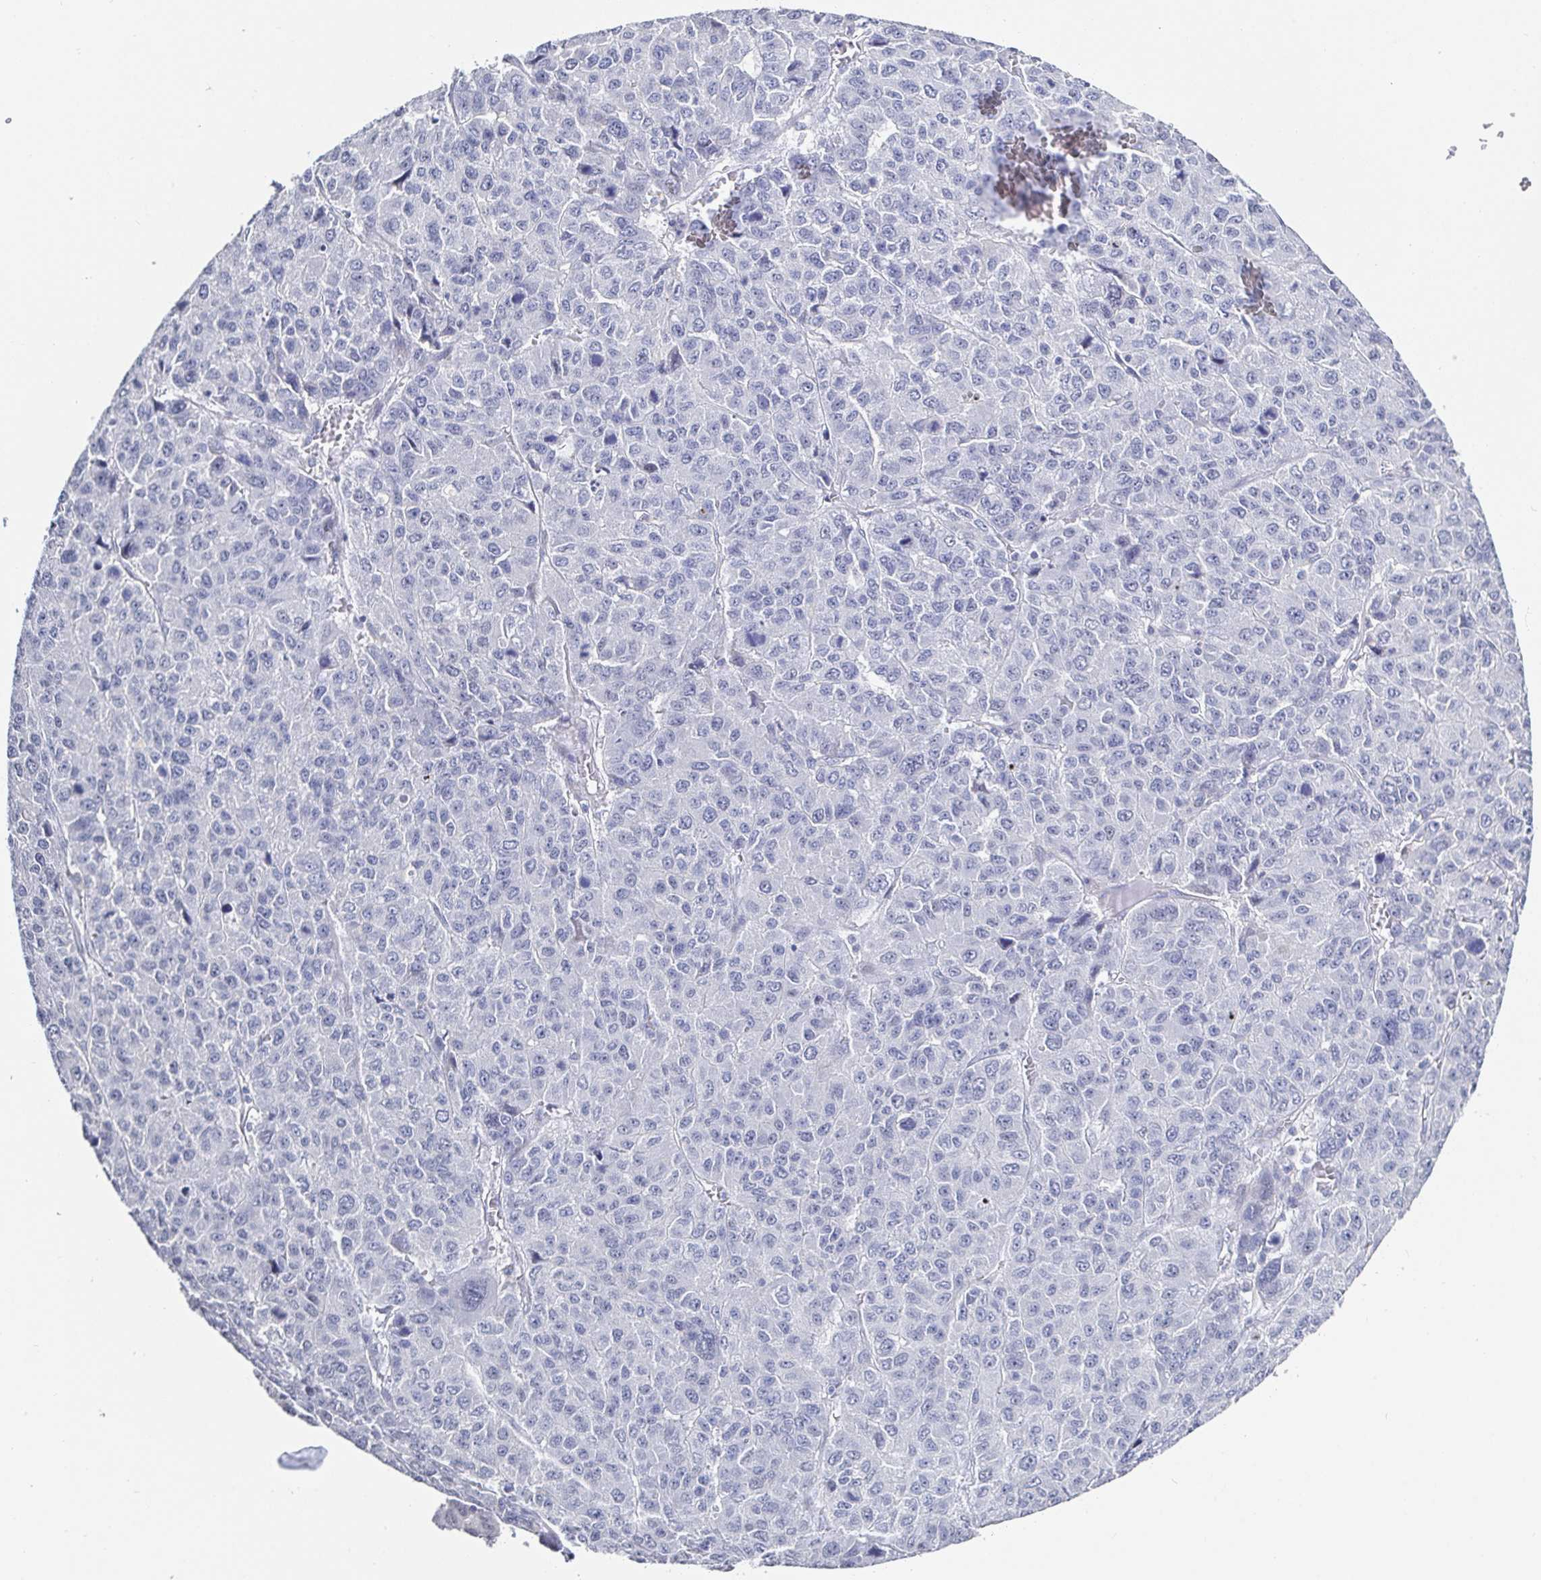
{"staining": {"intensity": "negative", "quantity": "none", "location": "none"}, "tissue": "liver cancer", "cell_type": "Tumor cells", "image_type": "cancer", "snomed": [{"axis": "morphology", "description": "Carcinoma, Hepatocellular, NOS"}, {"axis": "topography", "description": "Liver"}], "caption": "Immunohistochemistry (IHC) image of neoplastic tissue: human liver cancer (hepatocellular carcinoma) stained with DAB (3,3'-diaminobenzidine) exhibits no significant protein positivity in tumor cells.", "gene": "OR10K1", "patient": {"sex": "male", "age": 69}}